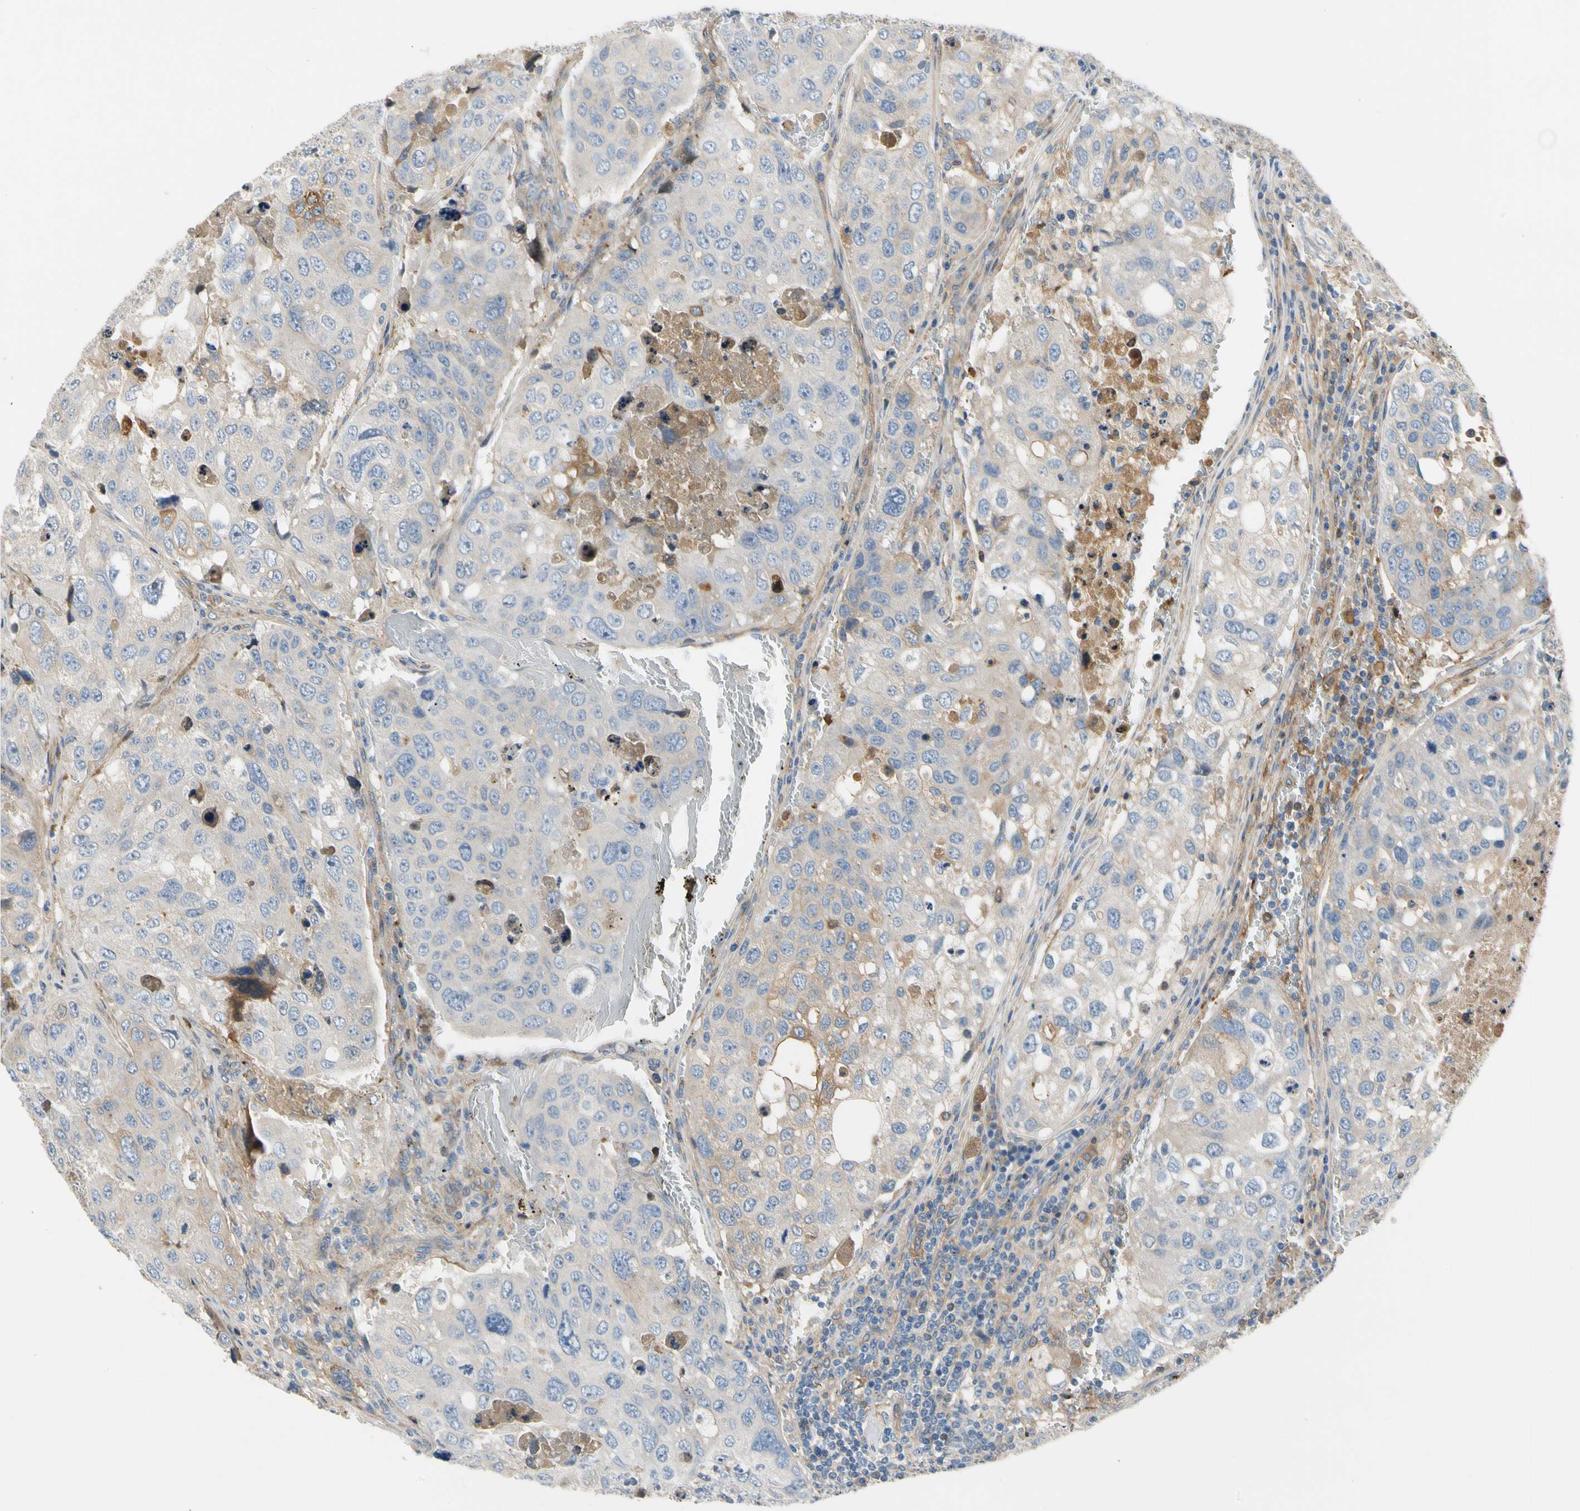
{"staining": {"intensity": "weak", "quantity": "<25%", "location": "cytoplasmic/membranous"}, "tissue": "urothelial cancer", "cell_type": "Tumor cells", "image_type": "cancer", "snomed": [{"axis": "morphology", "description": "Urothelial carcinoma, High grade"}, {"axis": "topography", "description": "Lymph node"}, {"axis": "topography", "description": "Urinary bladder"}], "caption": "There is no significant staining in tumor cells of urothelial carcinoma (high-grade).", "gene": "ENTREP3", "patient": {"sex": "male", "age": 51}}